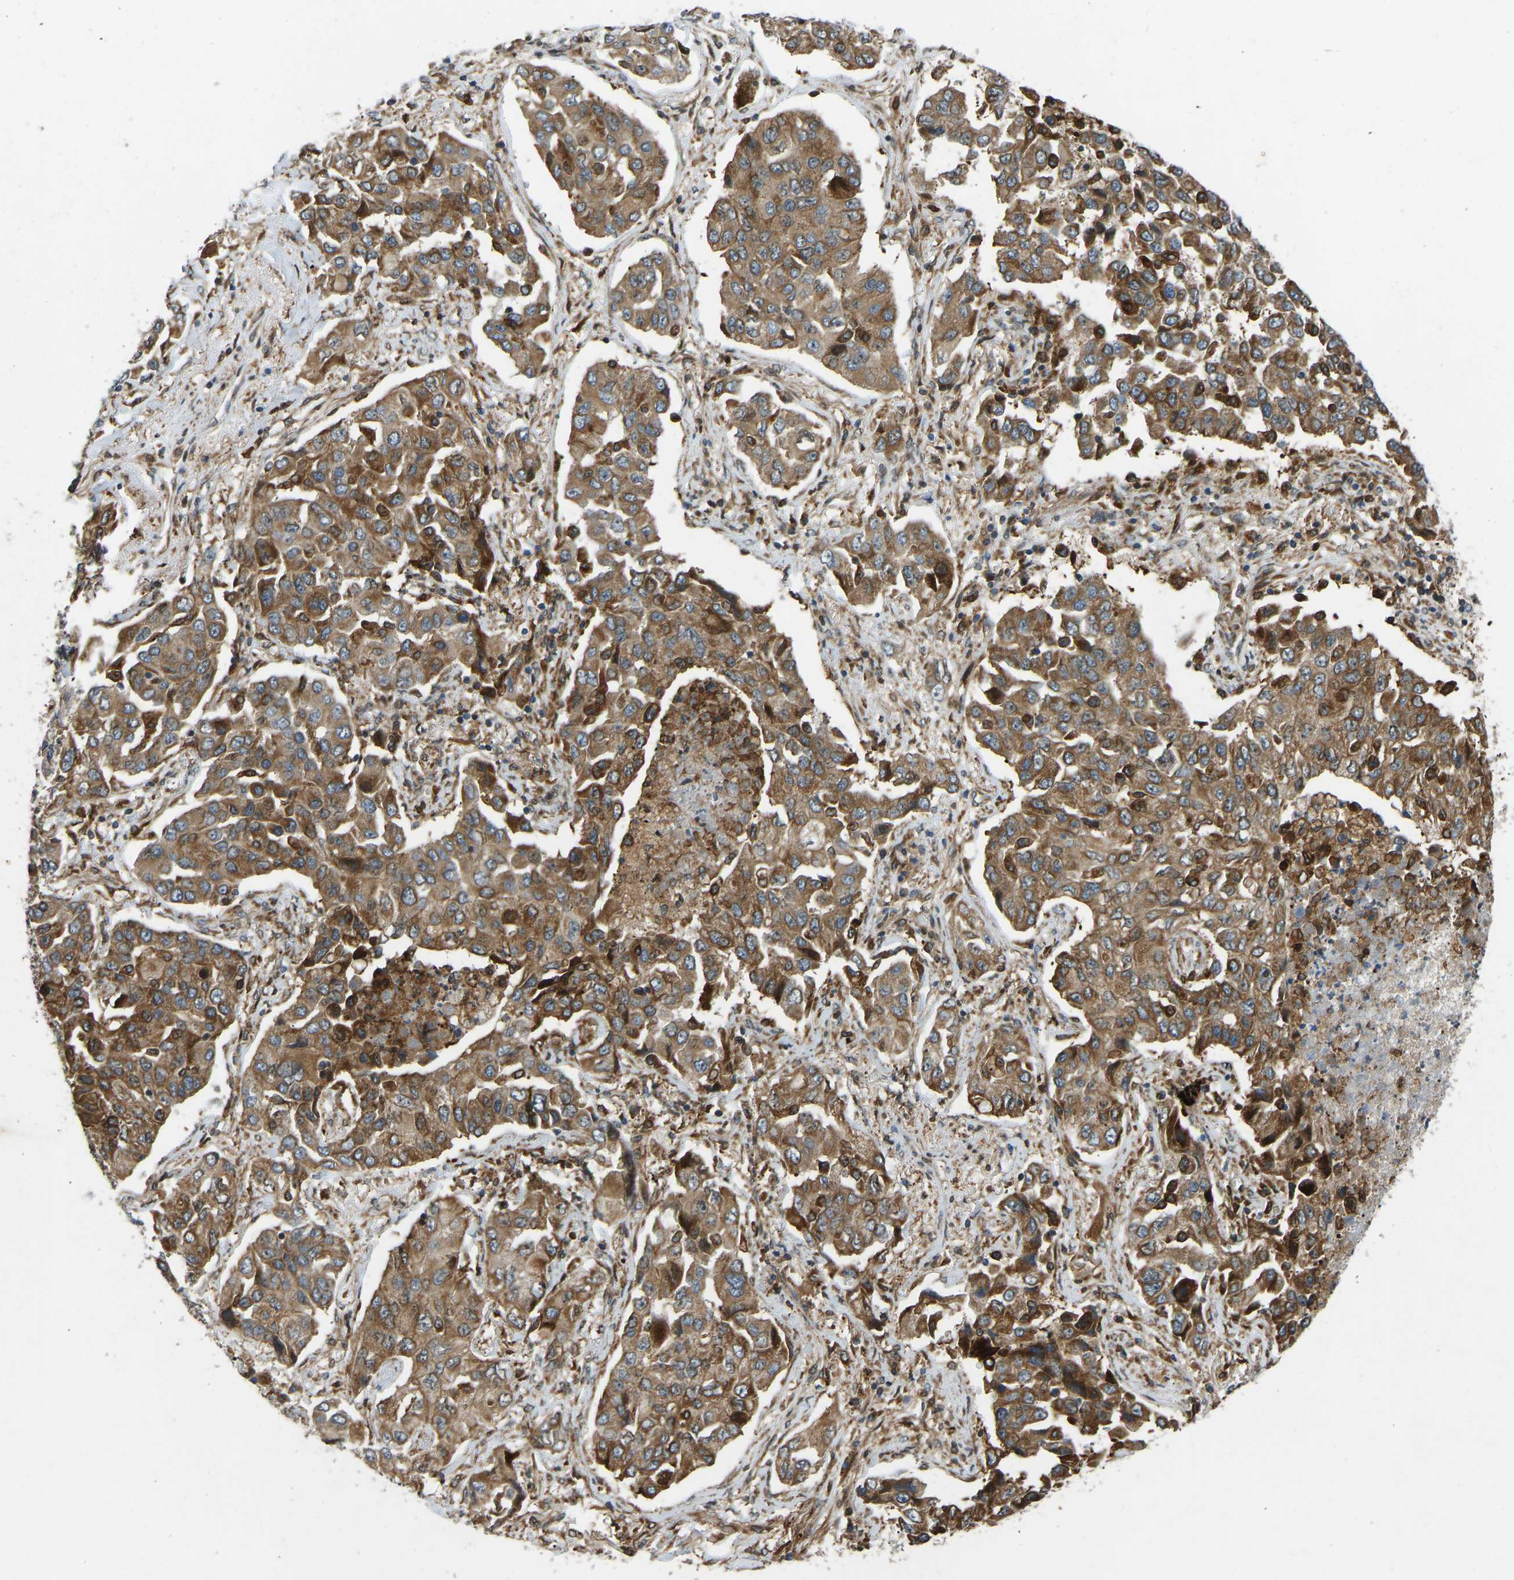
{"staining": {"intensity": "moderate", "quantity": ">75%", "location": "cytoplasmic/membranous"}, "tissue": "lung cancer", "cell_type": "Tumor cells", "image_type": "cancer", "snomed": [{"axis": "morphology", "description": "Adenocarcinoma, NOS"}, {"axis": "topography", "description": "Lung"}], "caption": "A brown stain shows moderate cytoplasmic/membranous staining of a protein in human lung adenocarcinoma tumor cells. (DAB IHC, brown staining for protein, blue staining for nuclei).", "gene": "OS9", "patient": {"sex": "female", "age": 65}}